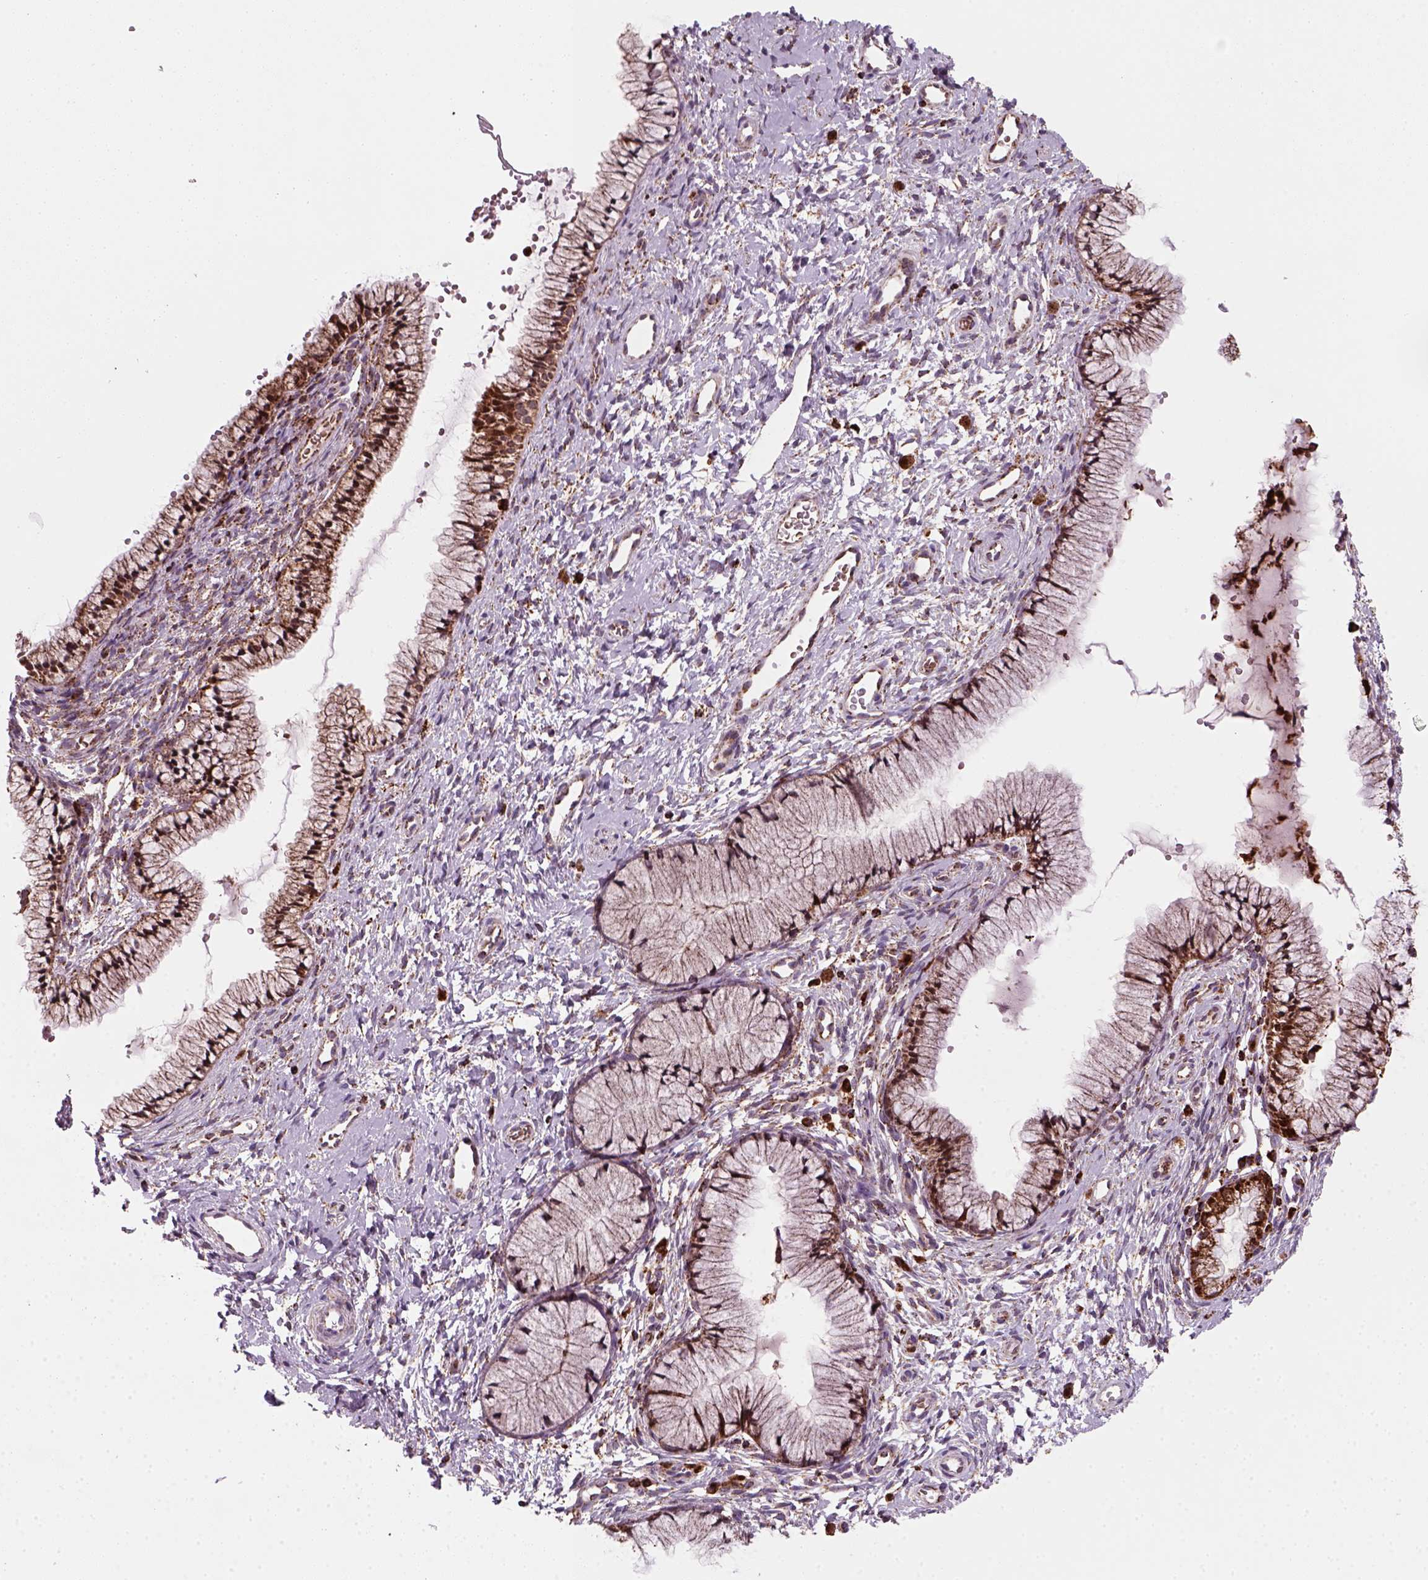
{"staining": {"intensity": "strong", "quantity": ">75%", "location": "cytoplasmic/membranous"}, "tissue": "cervix", "cell_type": "Glandular cells", "image_type": "normal", "snomed": [{"axis": "morphology", "description": "Normal tissue, NOS"}, {"axis": "topography", "description": "Cervix"}], "caption": "Glandular cells reveal strong cytoplasmic/membranous expression in approximately >75% of cells in benign cervix.", "gene": "NUDT16L1", "patient": {"sex": "female", "age": 36}}